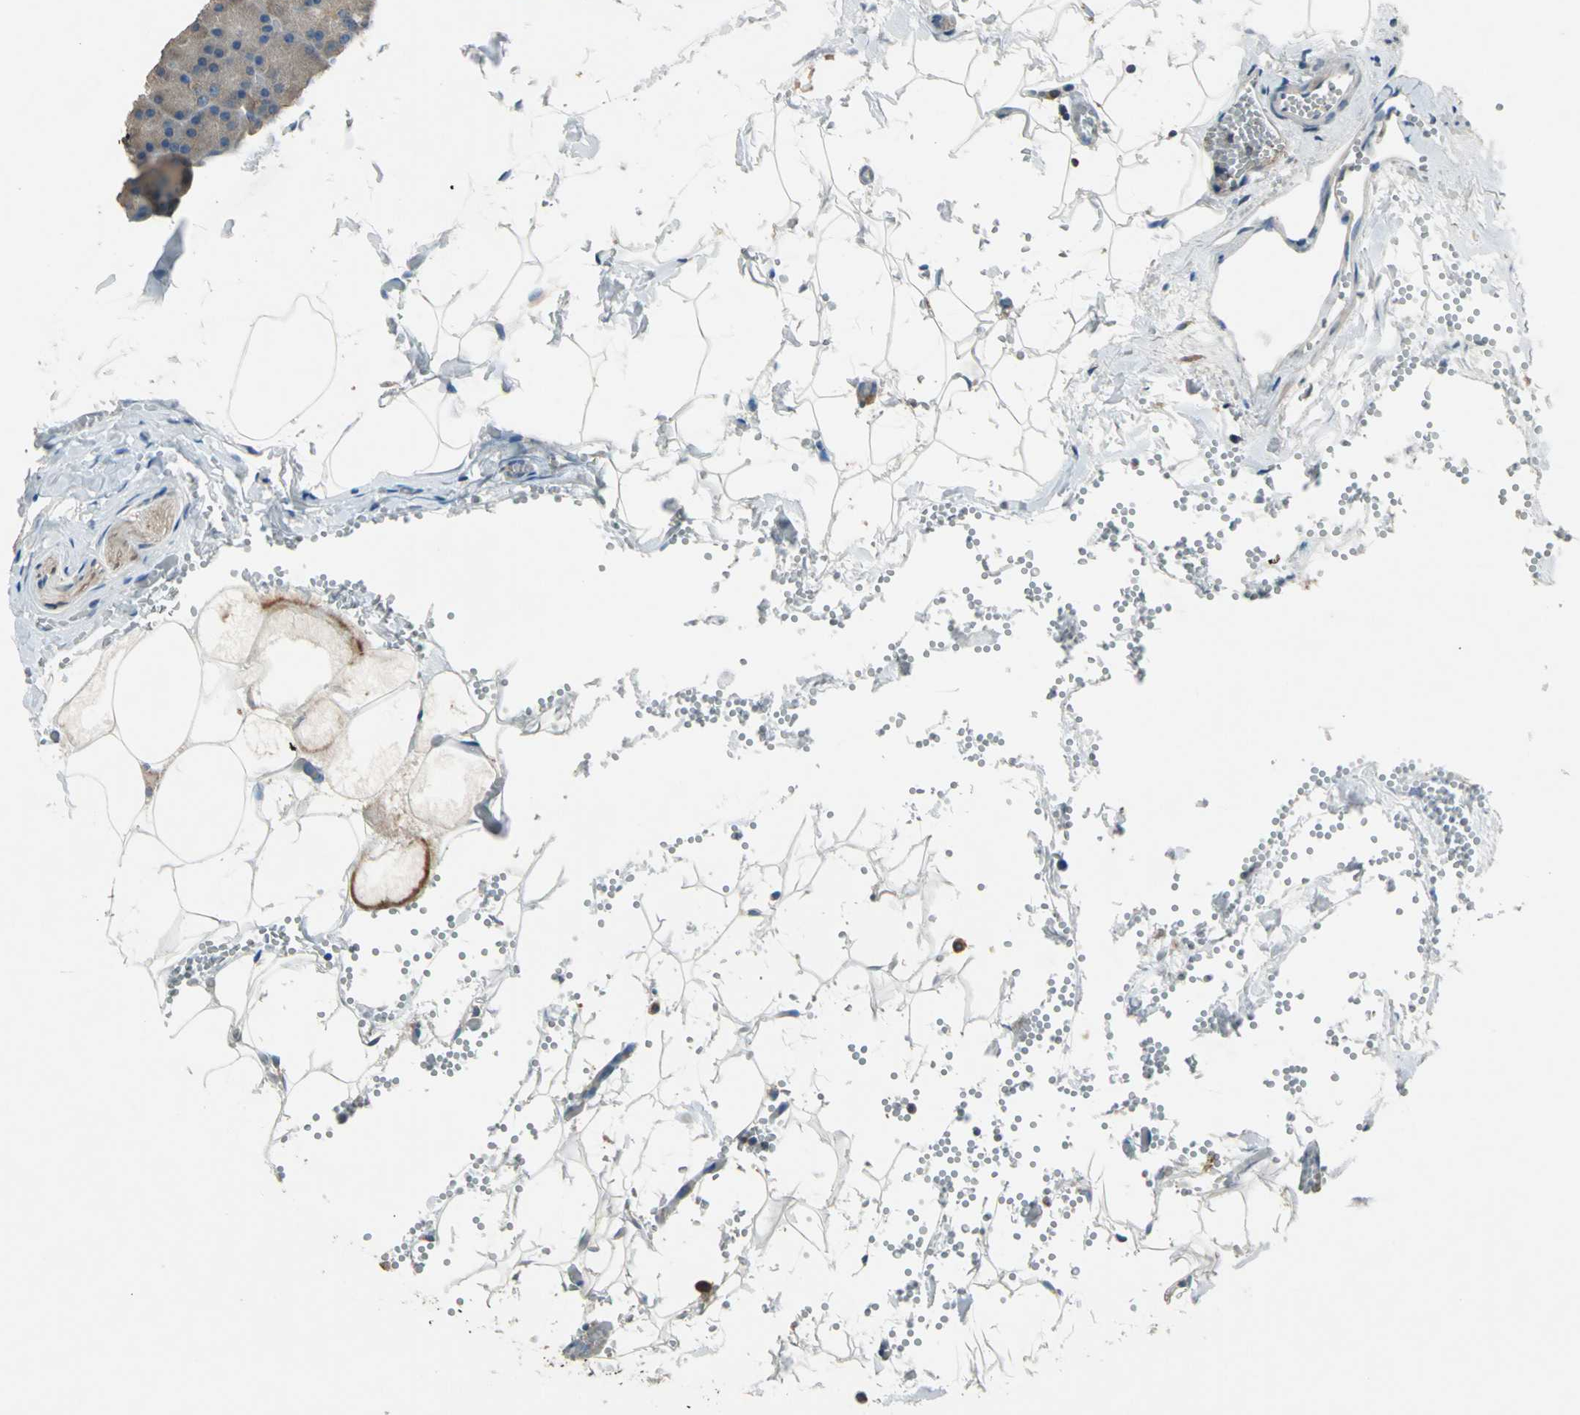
{"staining": {"intensity": "weak", "quantity": "25%-75%", "location": "cytoplasmic/membranous"}, "tissue": "pancreas", "cell_type": "Exocrine glandular cells", "image_type": "normal", "snomed": [{"axis": "morphology", "description": "Normal tissue, NOS"}, {"axis": "topography", "description": "Pancreas"}], "caption": "A photomicrograph showing weak cytoplasmic/membranous positivity in approximately 25%-75% of exocrine glandular cells in unremarkable pancreas, as visualized by brown immunohistochemical staining.", "gene": "PRKCA", "patient": {"sex": "female", "age": 35}}